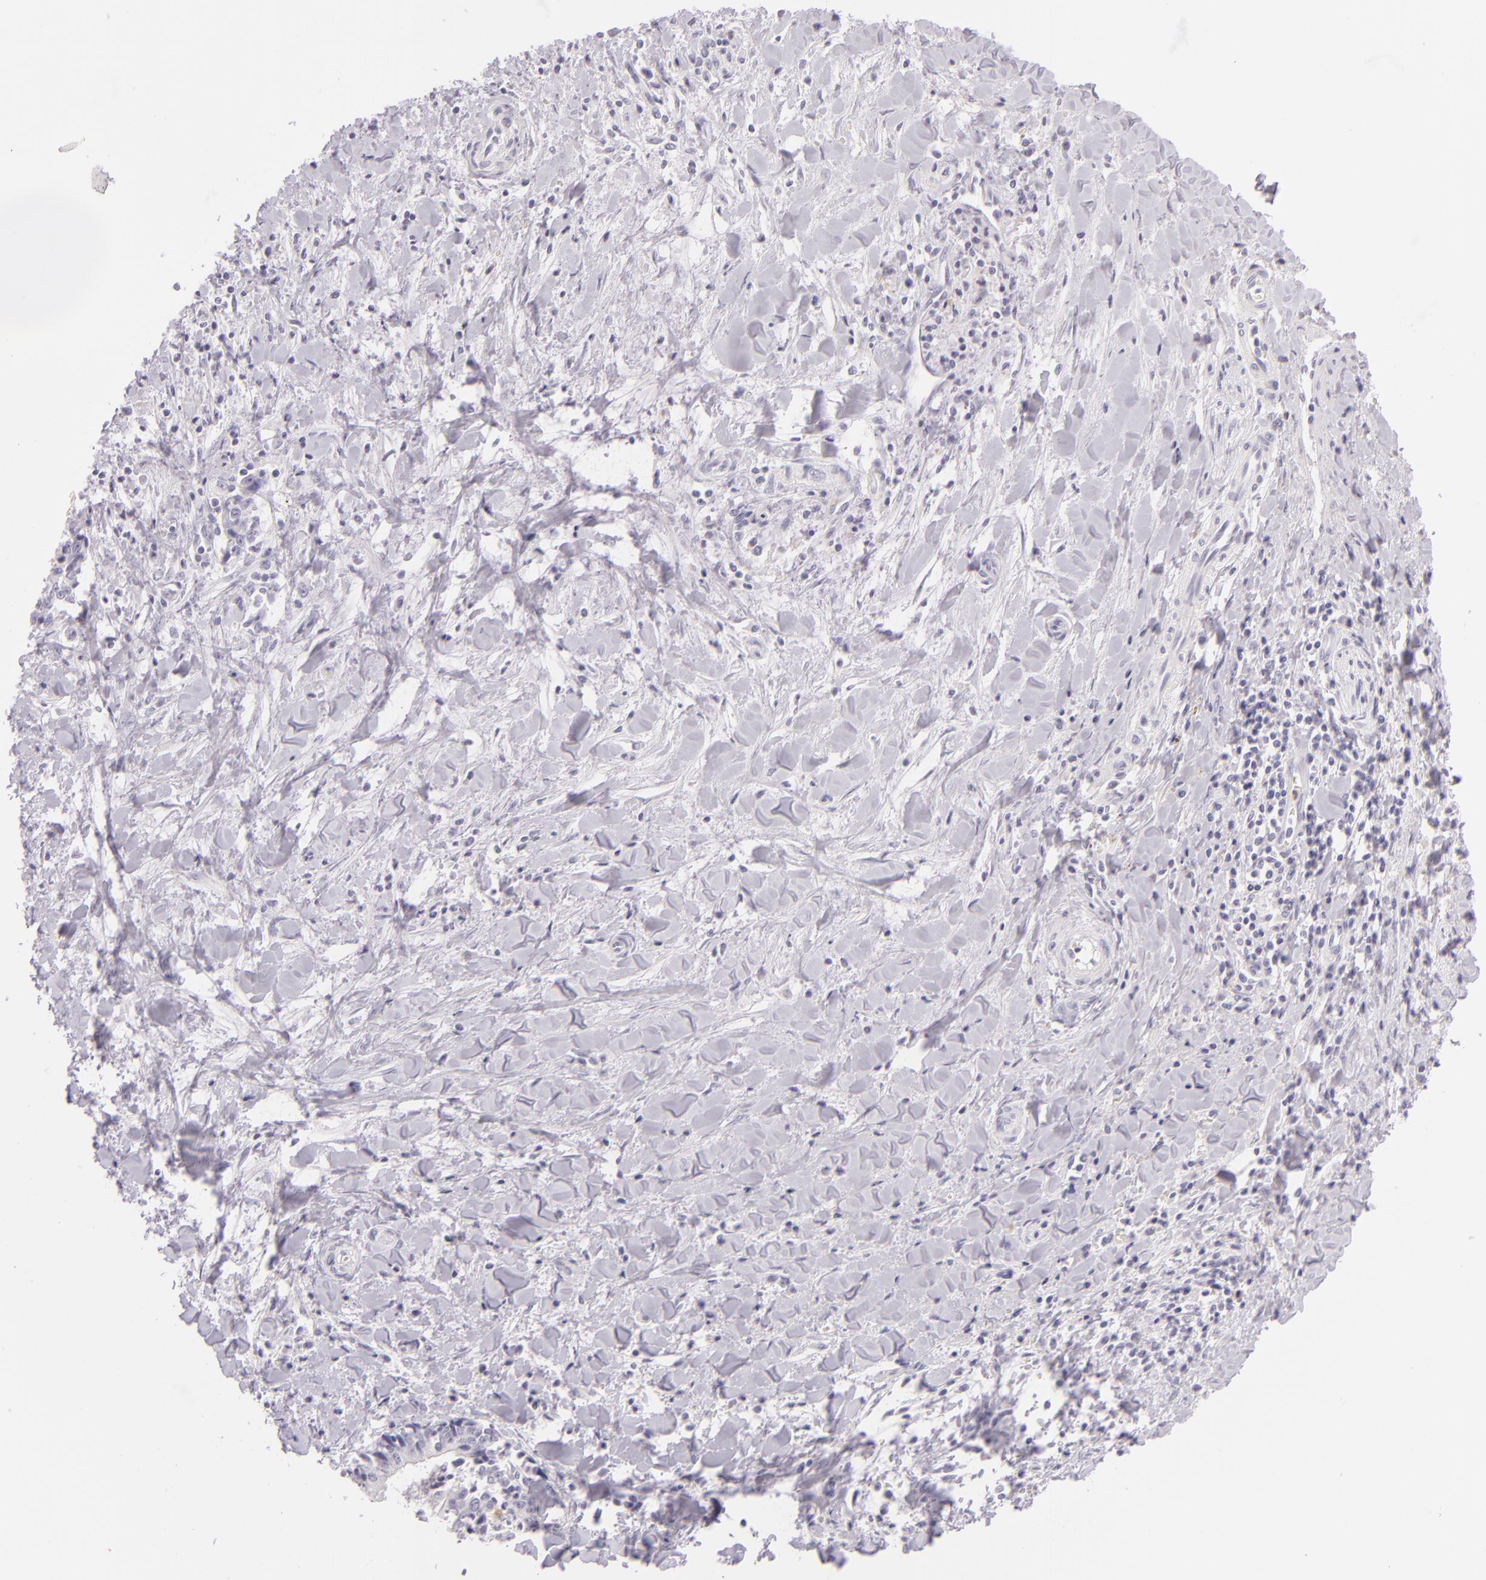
{"staining": {"intensity": "negative", "quantity": "none", "location": "none"}, "tissue": "liver cancer", "cell_type": "Tumor cells", "image_type": "cancer", "snomed": [{"axis": "morphology", "description": "Cholangiocarcinoma"}, {"axis": "topography", "description": "Liver"}], "caption": "Liver cancer was stained to show a protein in brown. There is no significant positivity in tumor cells.", "gene": "CBS", "patient": {"sex": "male", "age": 57}}